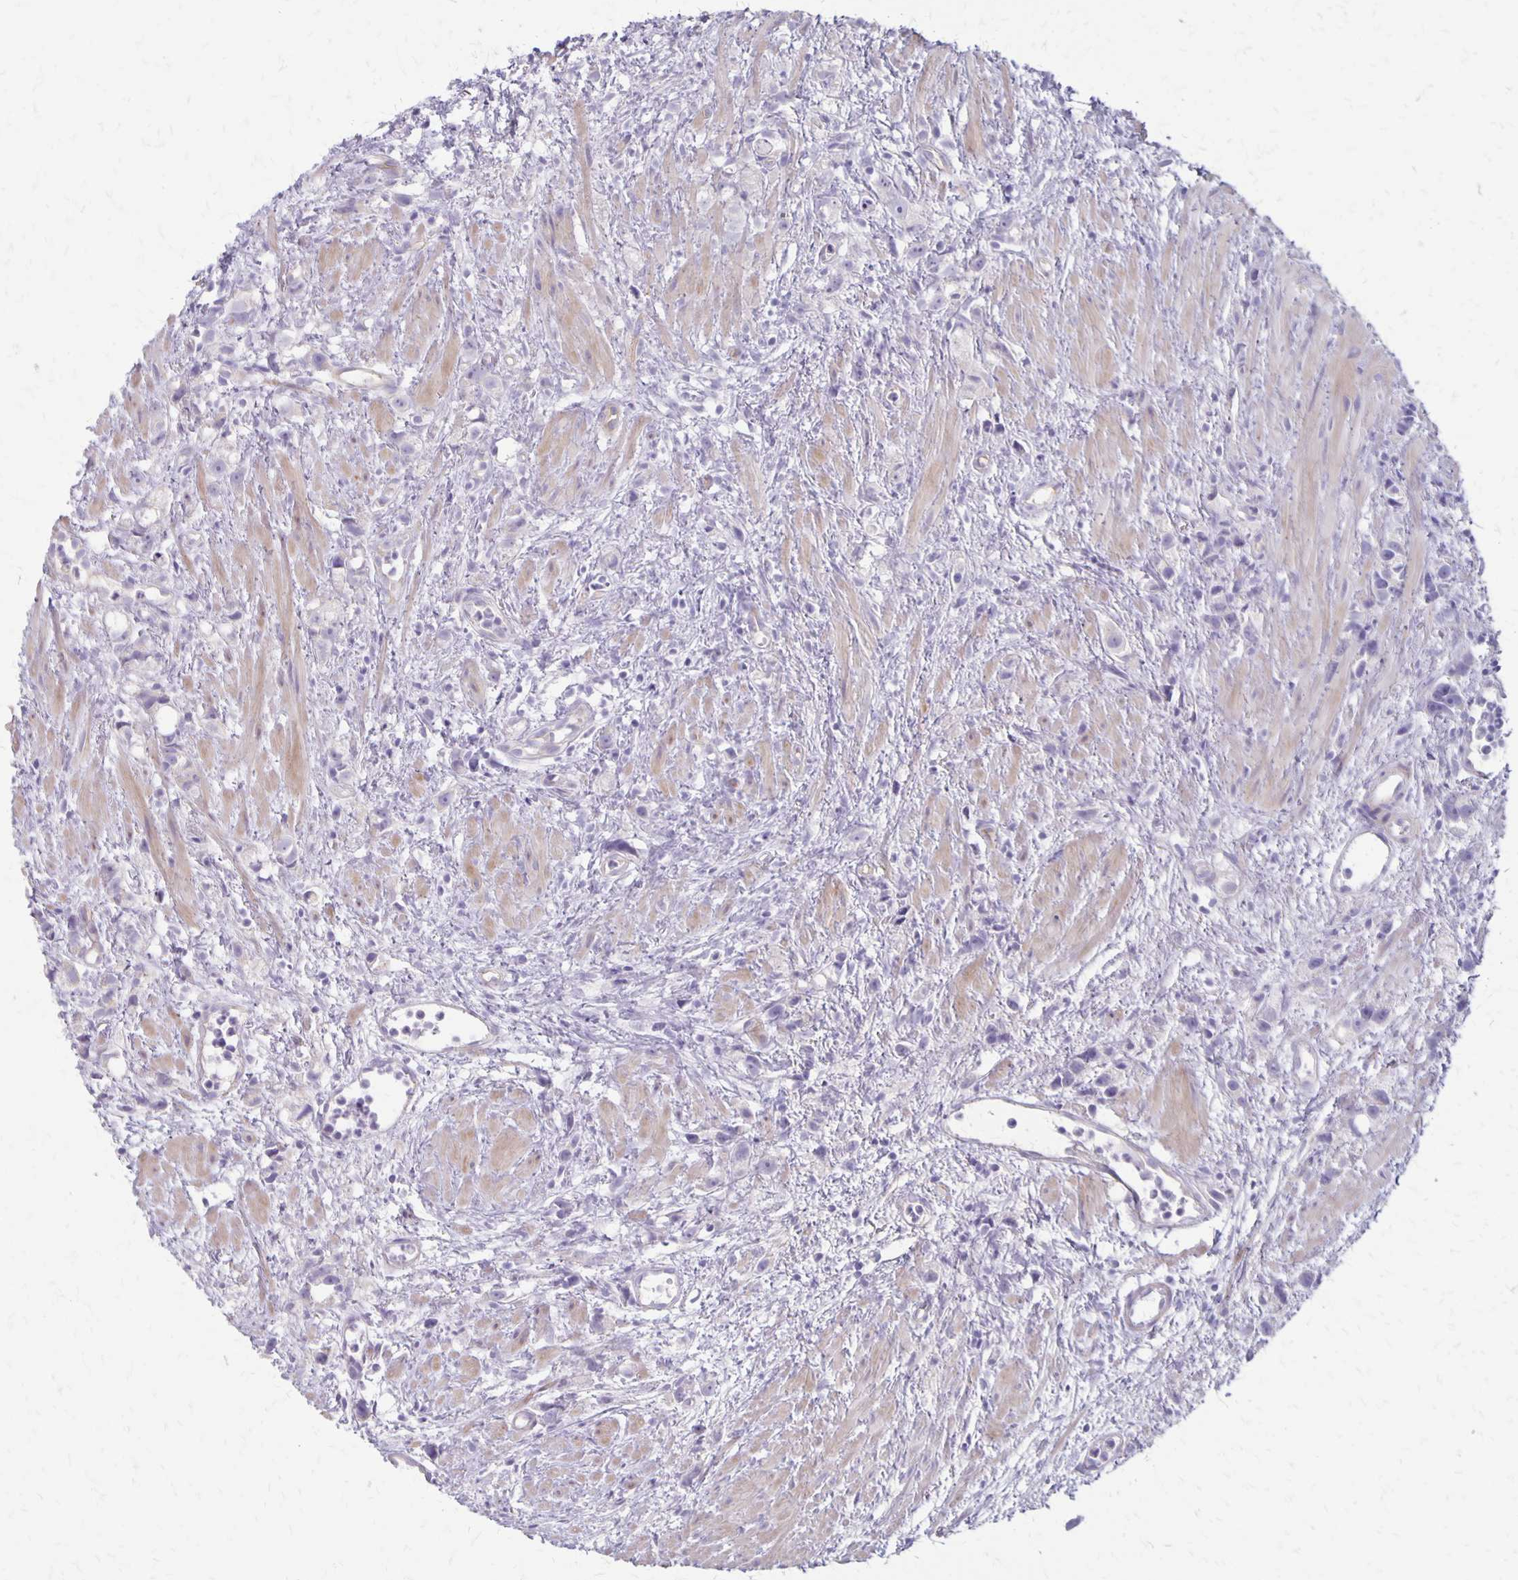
{"staining": {"intensity": "negative", "quantity": "none", "location": "none"}, "tissue": "prostate cancer", "cell_type": "Tumor cells", "image_type": "cancer", "snomed": [{"axis": "morphology", "description": "Adenocarcinoma, High grade"}, {"axis": "topography", "description": "Prostate"}], "caption": "This is a histopathology image of immunohistochemistry staining of prostate cancer, which shows no staining in tumor cells. Brightfield microscopy of IHC stained with DAB (3,3'-diaminobenzidine) (brown) and hematoxylin (blue), captured at high magnification.", "gene": "HOMER1", "patient": {"sex": "male", "age": 75}}